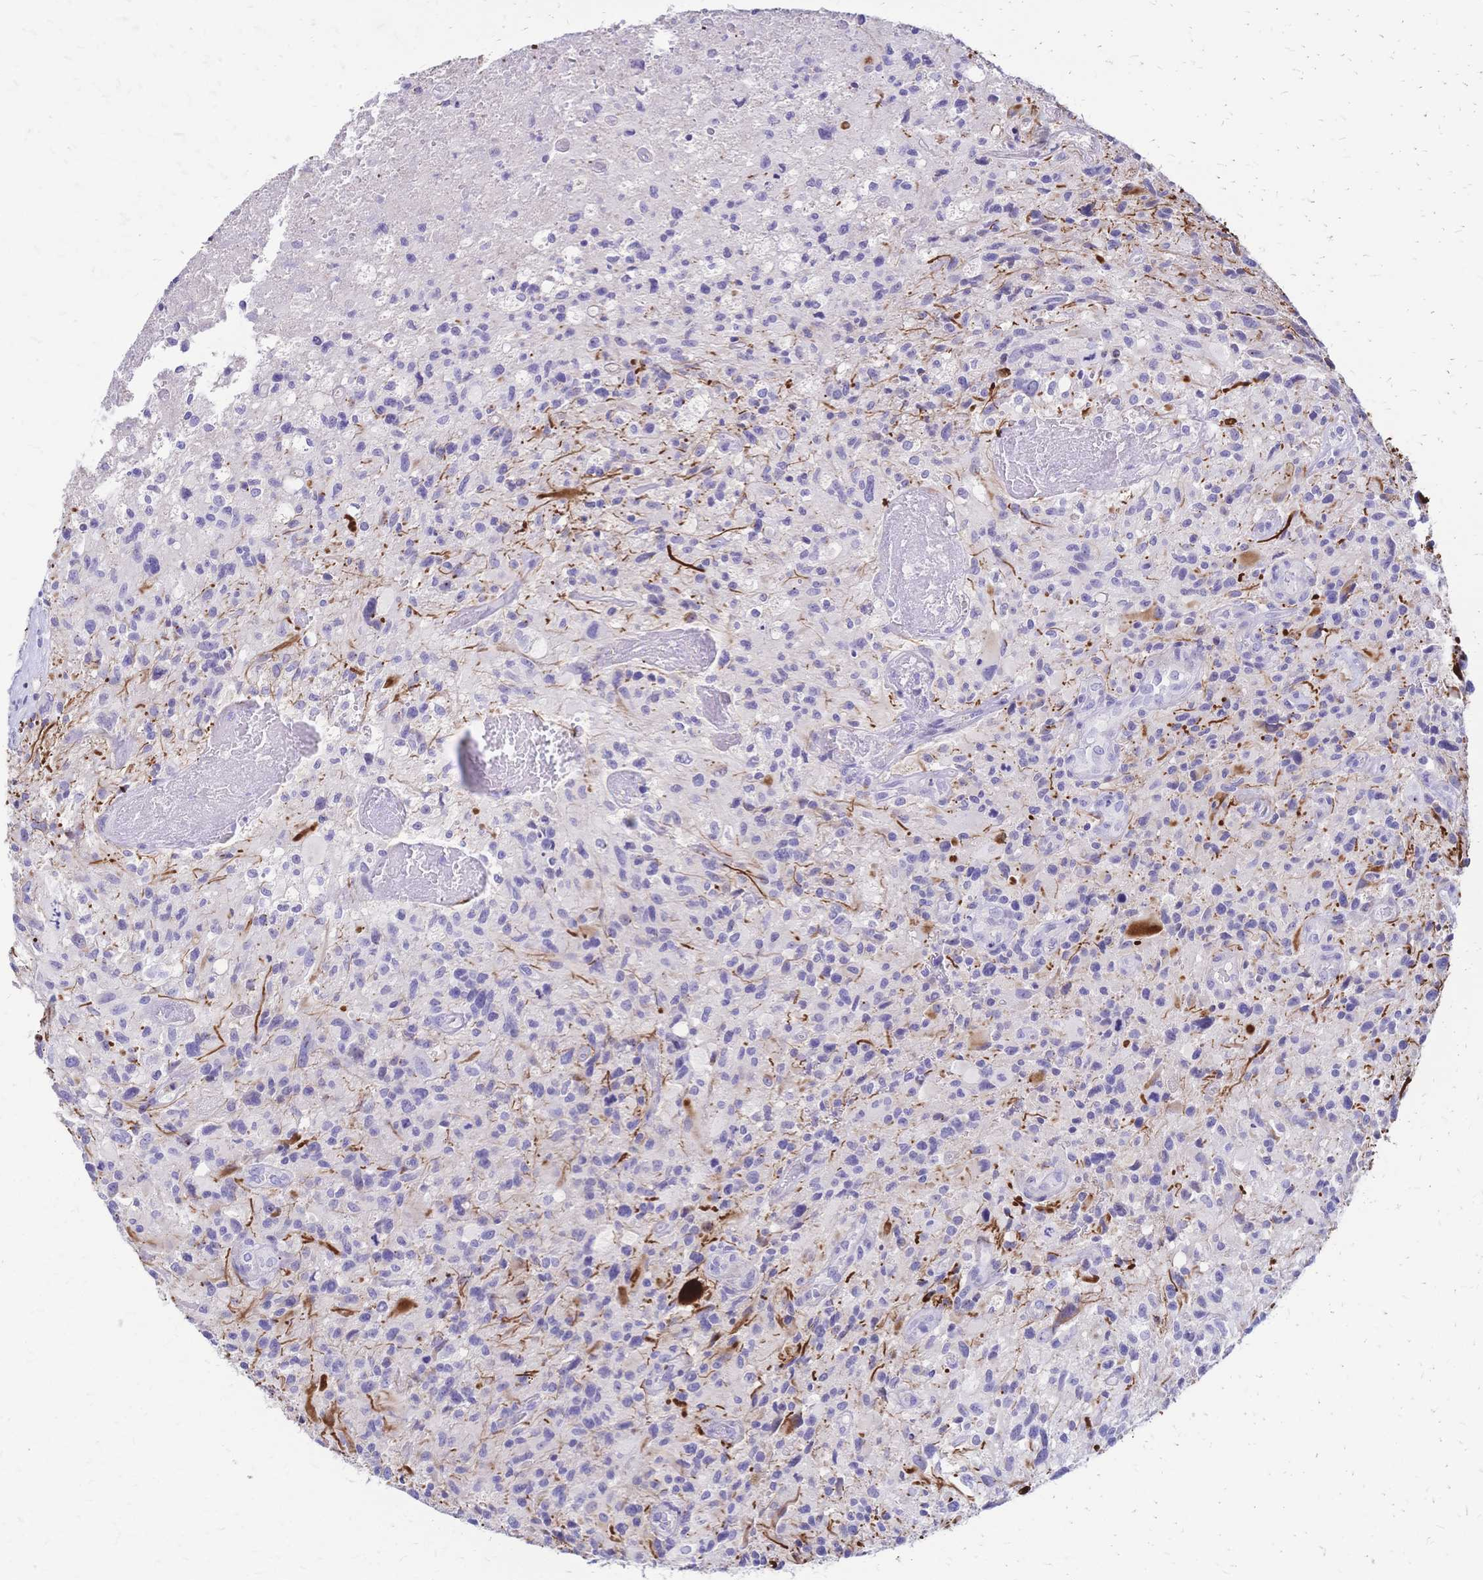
{"staining": {"intensity": "negative", "quantity": "none", "location": "none"}, "tissue": "glioma", "cell_type": "Tumor cells", "image_type": "cancer", "snomed": [{"axis": "morphology", "description": "Glioma, malignant, High grade"}, {"axis": "topography", "description": "Brain"}], "caption": "Immunohistochemical staining of human glioma reveals no significant staining in tumor cells.", "gene": "IL2RA", "patient": {"sex": "male", "age": 63}}